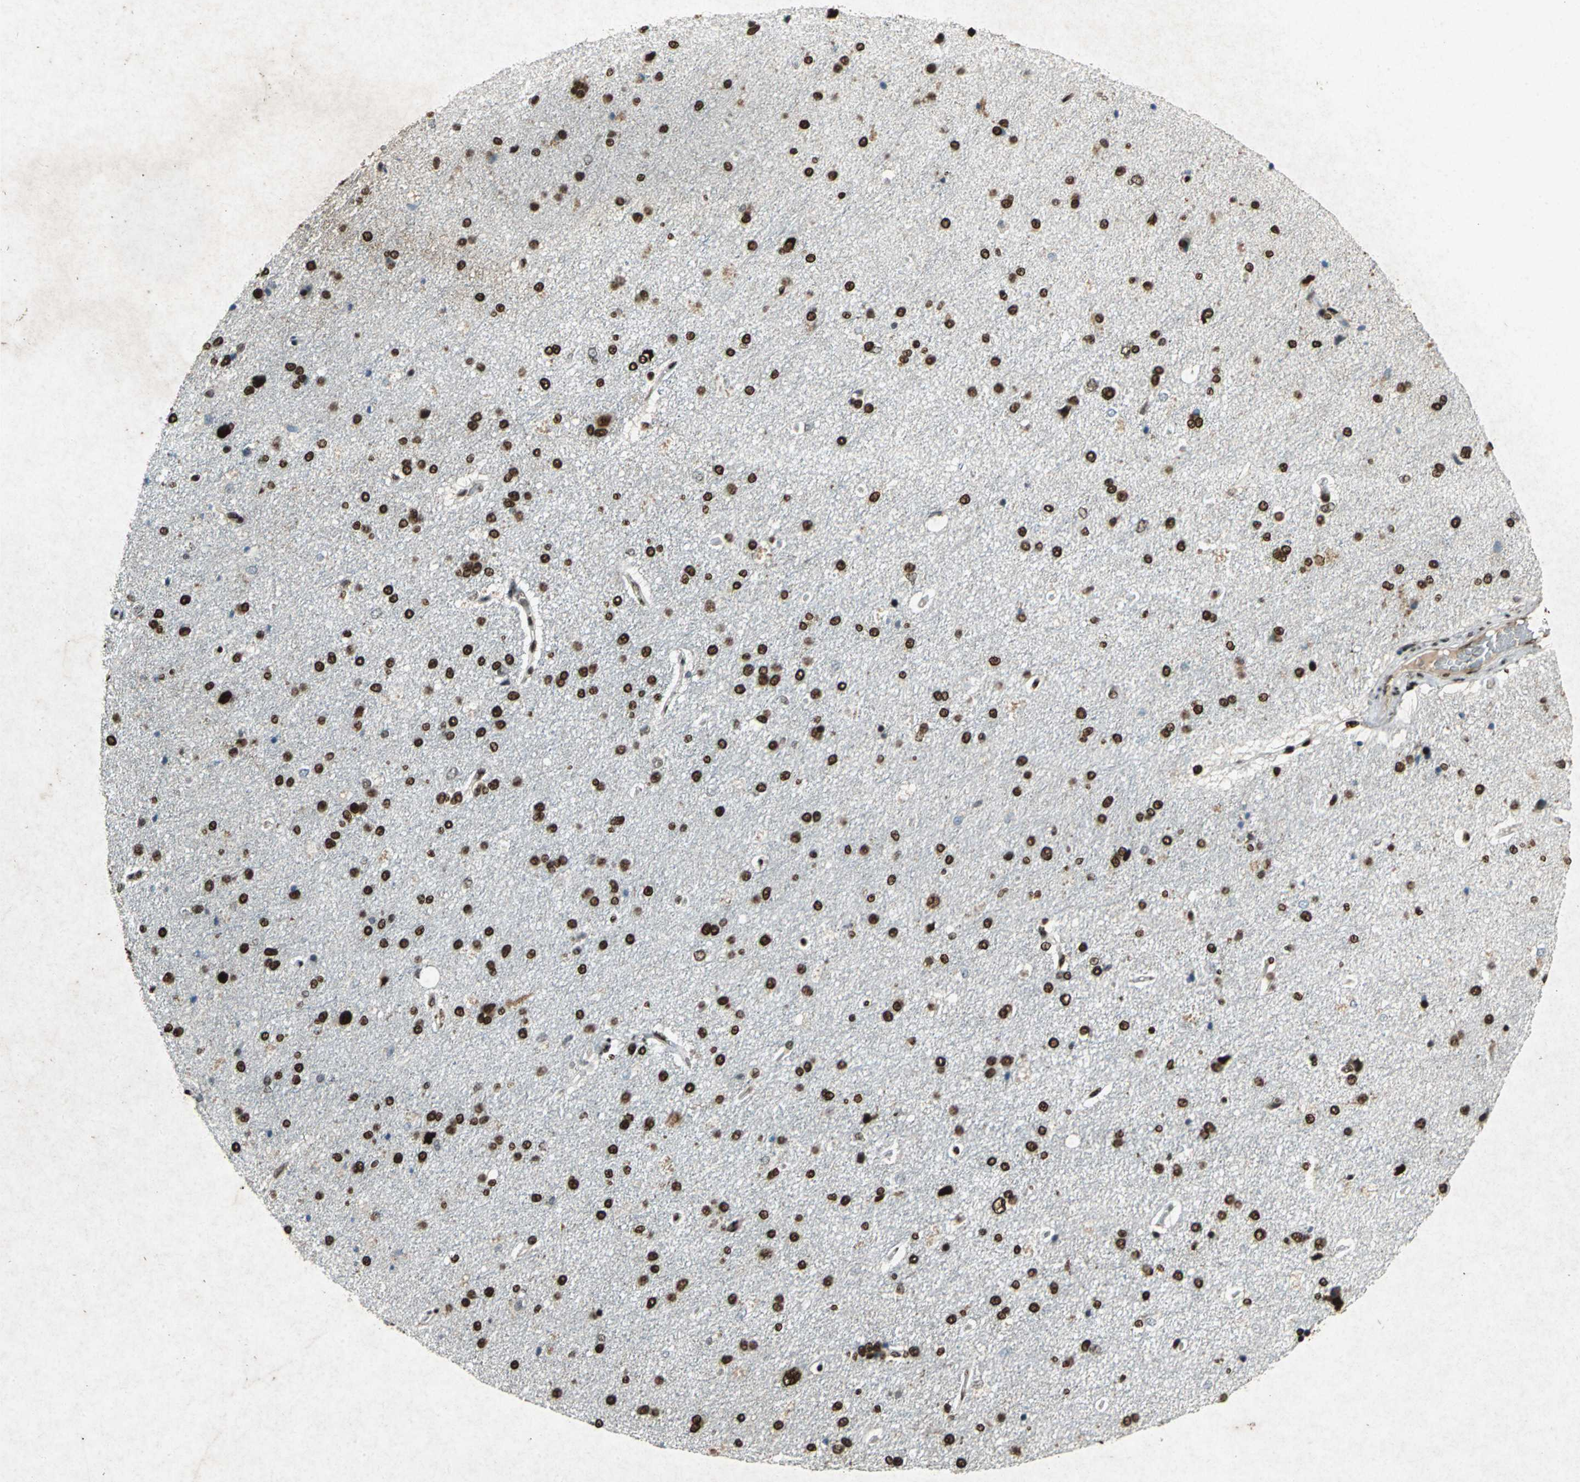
{"staining": {"intensity": "moderate", "quantity": ">75%", "location": "nuclear"}, "tissue": "cerebral cortex", "cell_type": "Endothelial cells", "image_type": "normal", "snomed": [{"axis": "morphology", "description": "Normal tissue, NOS"}, {"axis": "topography", "description": "Cerebral cortex"}], "caption": "Immunohistochemical staining of normal cerebral cortex exhibits moderate nuclear protein staining in about >75% of endothelial cells.", "gene": "ANP32A", "patient": {"sex": "male", "age": 62}}